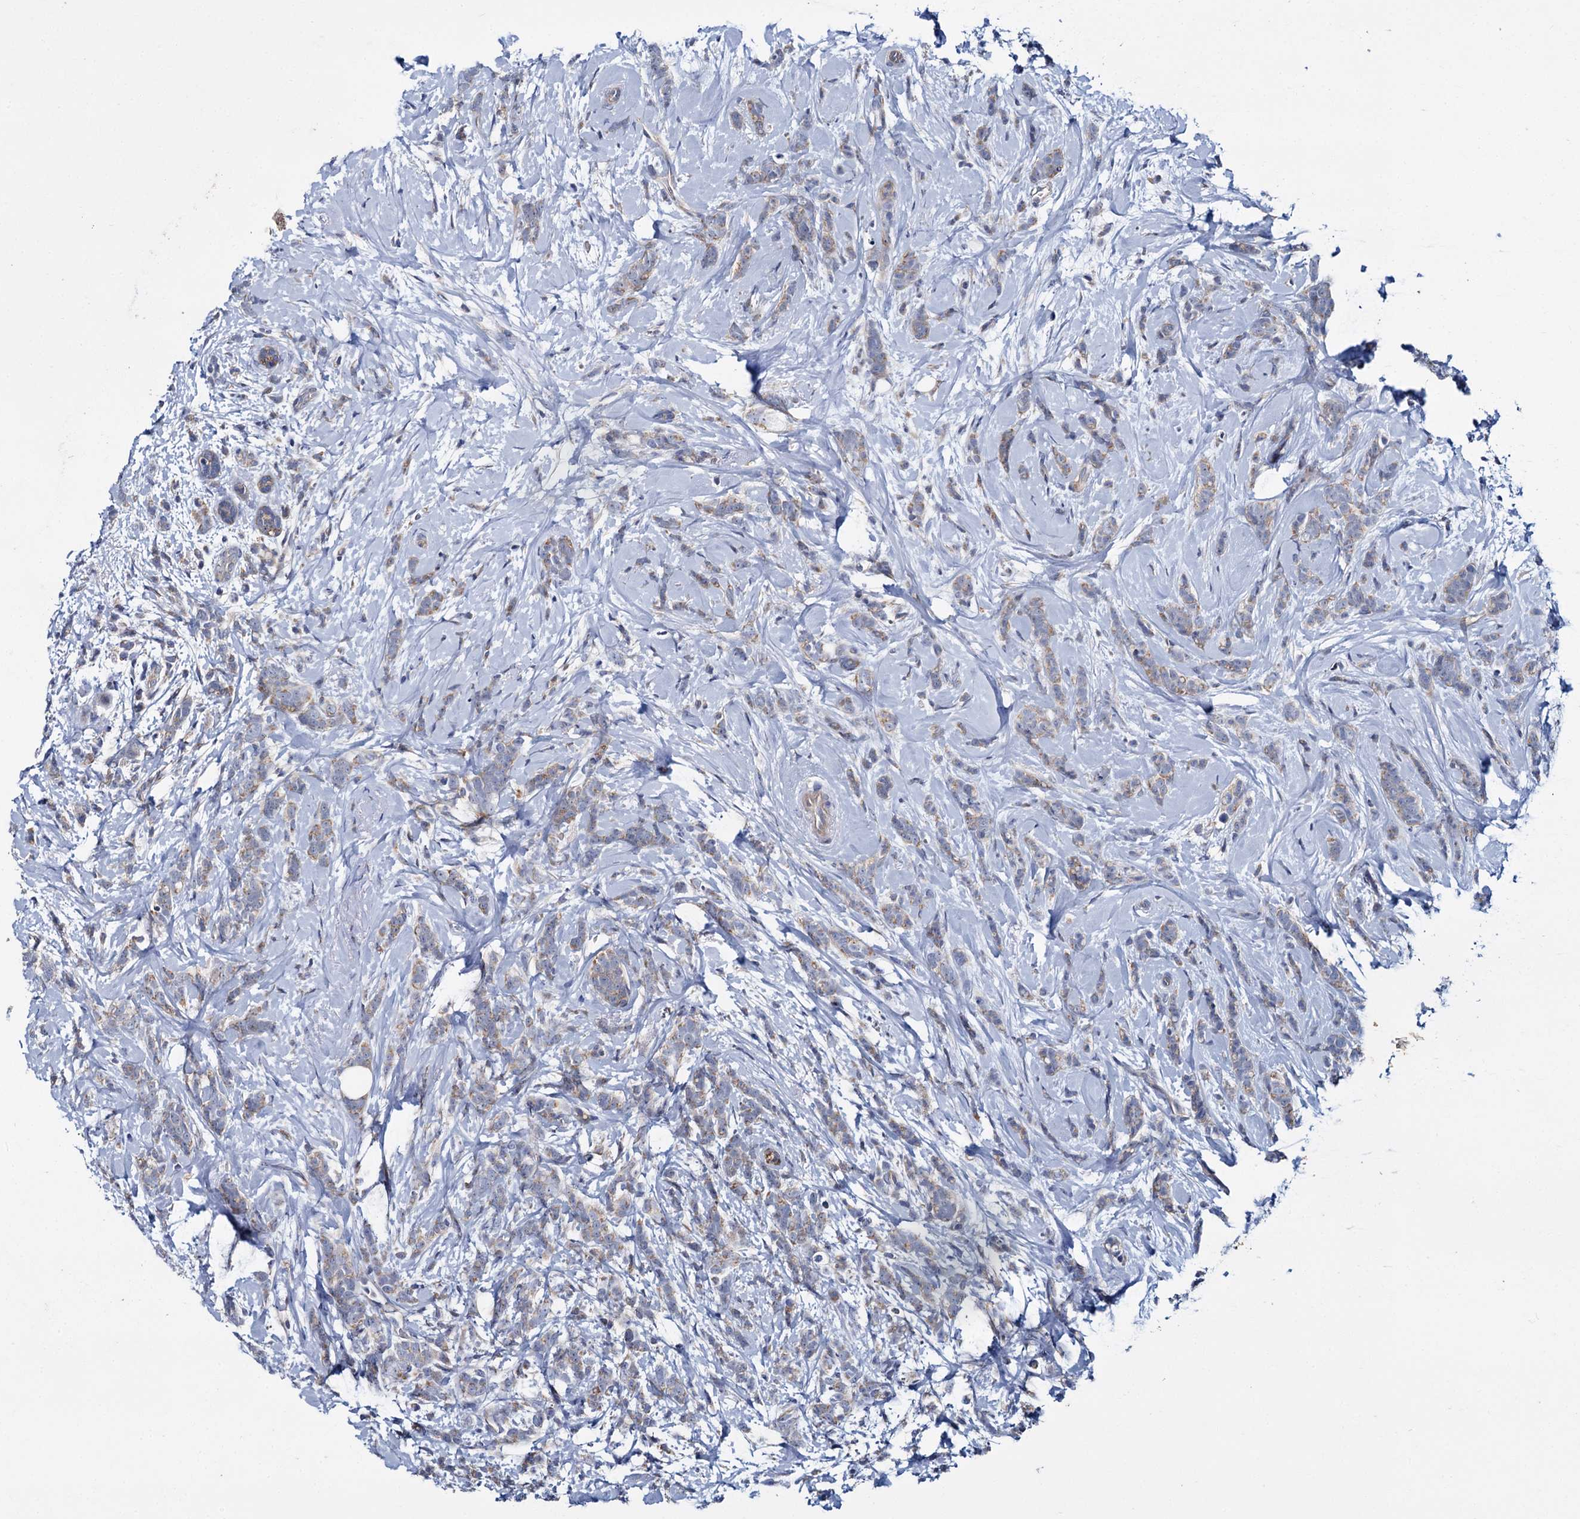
{"staining": {"intensity": "weak", "quantity": "25%-75%", "location": "cytoplasmic/membranous"}, "tissue": "breast cancer", "cell_type": "Tumor cells", "image_type": "cancer", "snomed": [{"axis": "morphology", "description": "Lobular carcinoma"}, {"axis": "topography", "description": "Breast"}], "caption": "A brown stain labels weak cytoplasmic/membranous positivity of a protein in human breast lobular carcinoma tumor cells.", "gene": "CEP295", "patient": {"sex": "female", "age": 58}}